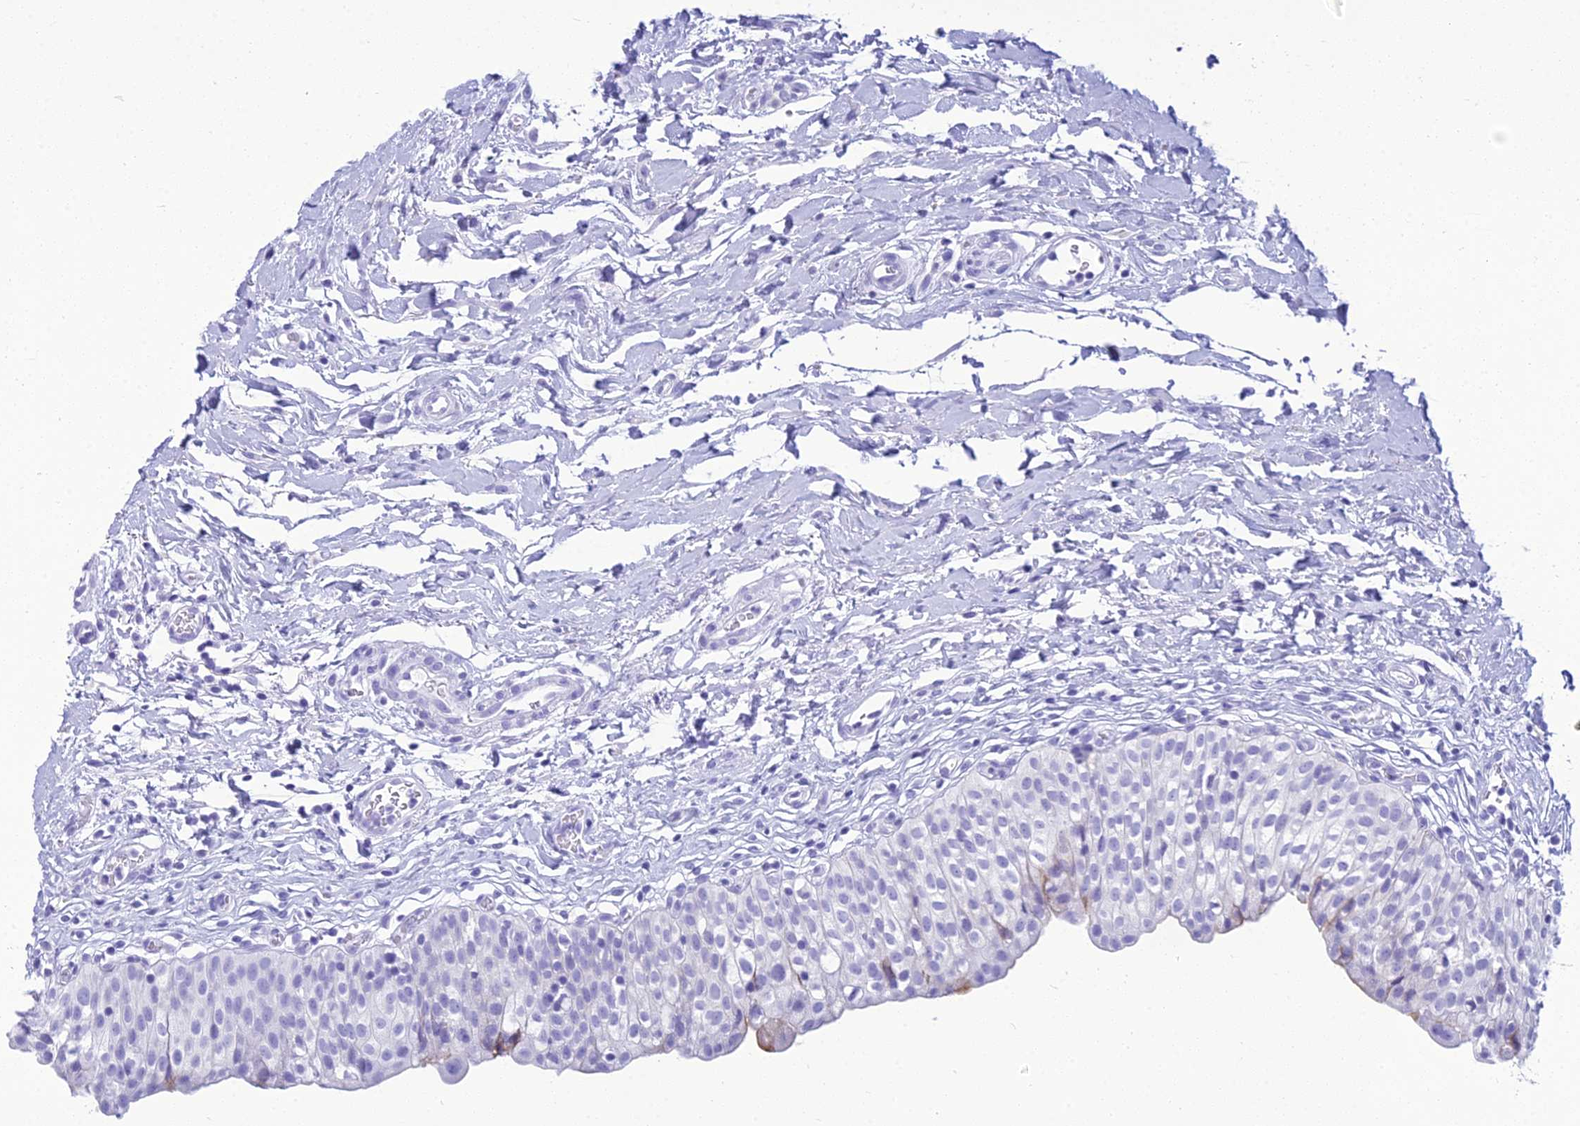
{"staining": {"intensity": "negative", "quantity": "none", "location": "none"}, "tissue": "urinary bladder", "cell_type": "Urothelial cells", "image_type": "normal", "snomed": [{"axis": "morphology", "description": "Normal tissue, NOS"}, {"axis": "topography", "description": "Urinary bladder"}], "caption": "Immunohistochemical staining of unremarkable urinary bladder displays no significant expression in urothelial cells.", "gene": "ZNF442", "patient": {"sex": "male", "age": 55}}